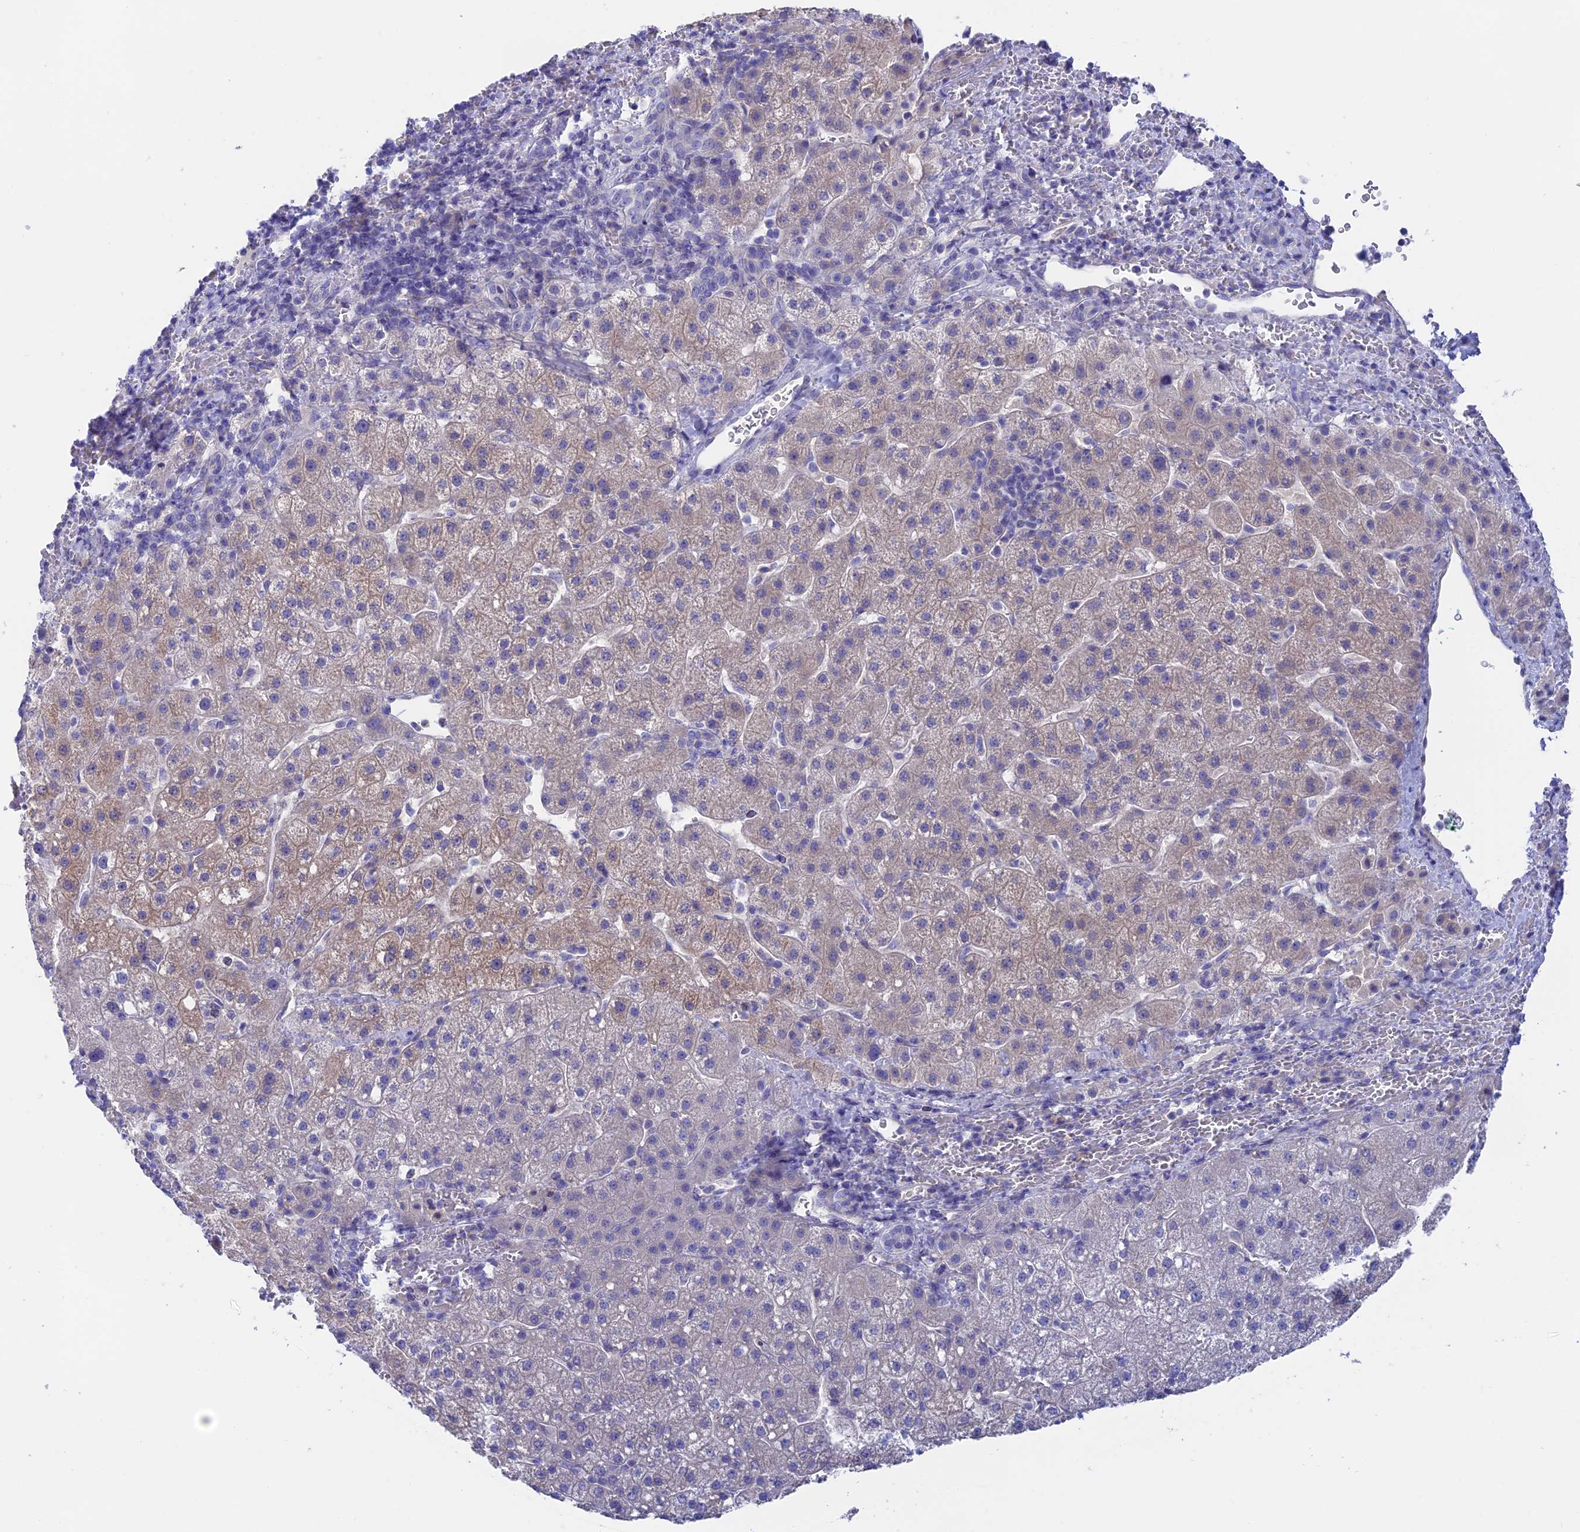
{"staining": {"intensity": "weak", "quantity": "<25%", "location": "cytoplasmic/membranous"}, "tissue": "liver cancer", "cell_type": "Tumor cells", "image_type": "cancer", "snomed": [{"axis": "morphology", "description": "Carcinoma, Hepatocellular, NOS"}, {"axis": "topography", "description": "Liver"}], "caption": "The immunohistochemistry (IHC) histopathology image has no significant expression in tumor cells of hepatocellular carcinoma (liver) tissue.", "gene": "GLB1L", "patient": {"sex": "male", "age": 57}}